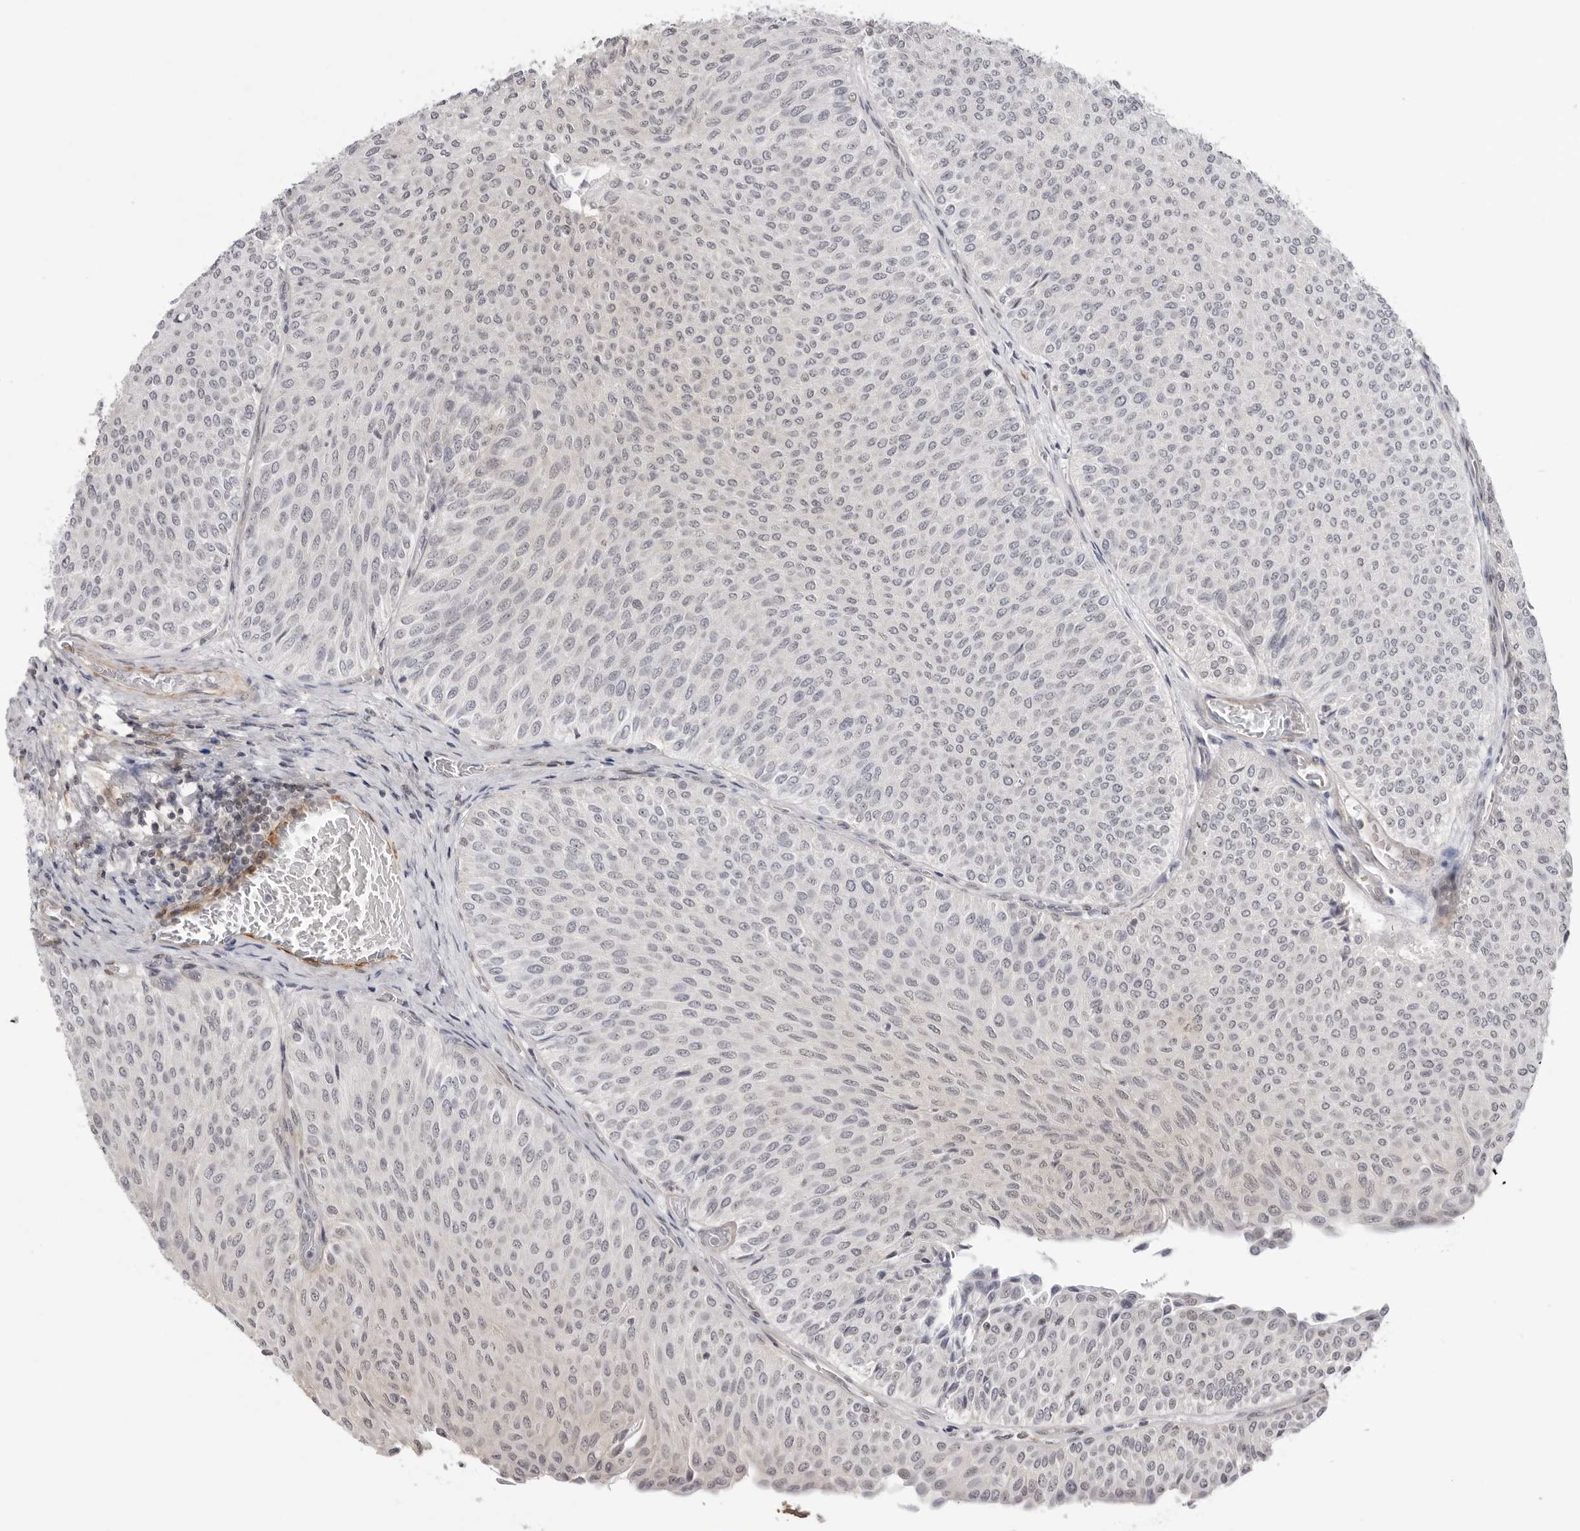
{"staining": {"intensity": "negative", "quantity": "none", "location": "none"}, "tissue": "urothelial cancer", "cell_type": "Tumor cells", "image_type": "cancer", "snomed": [{"axis": "morphology", "description": "Urothelial carcinoma, Low grade"}, {"axis": "topography", "description": "Urinary bladder"}], "caption": "IHC micrograph of neoplastic tissue: human low-grade urothelial carcinoma stained with DAB exhibits no significant protein positivity in tumor cells.", "gene": "UNK", "patient": {"sex": "male", "age": 78}}